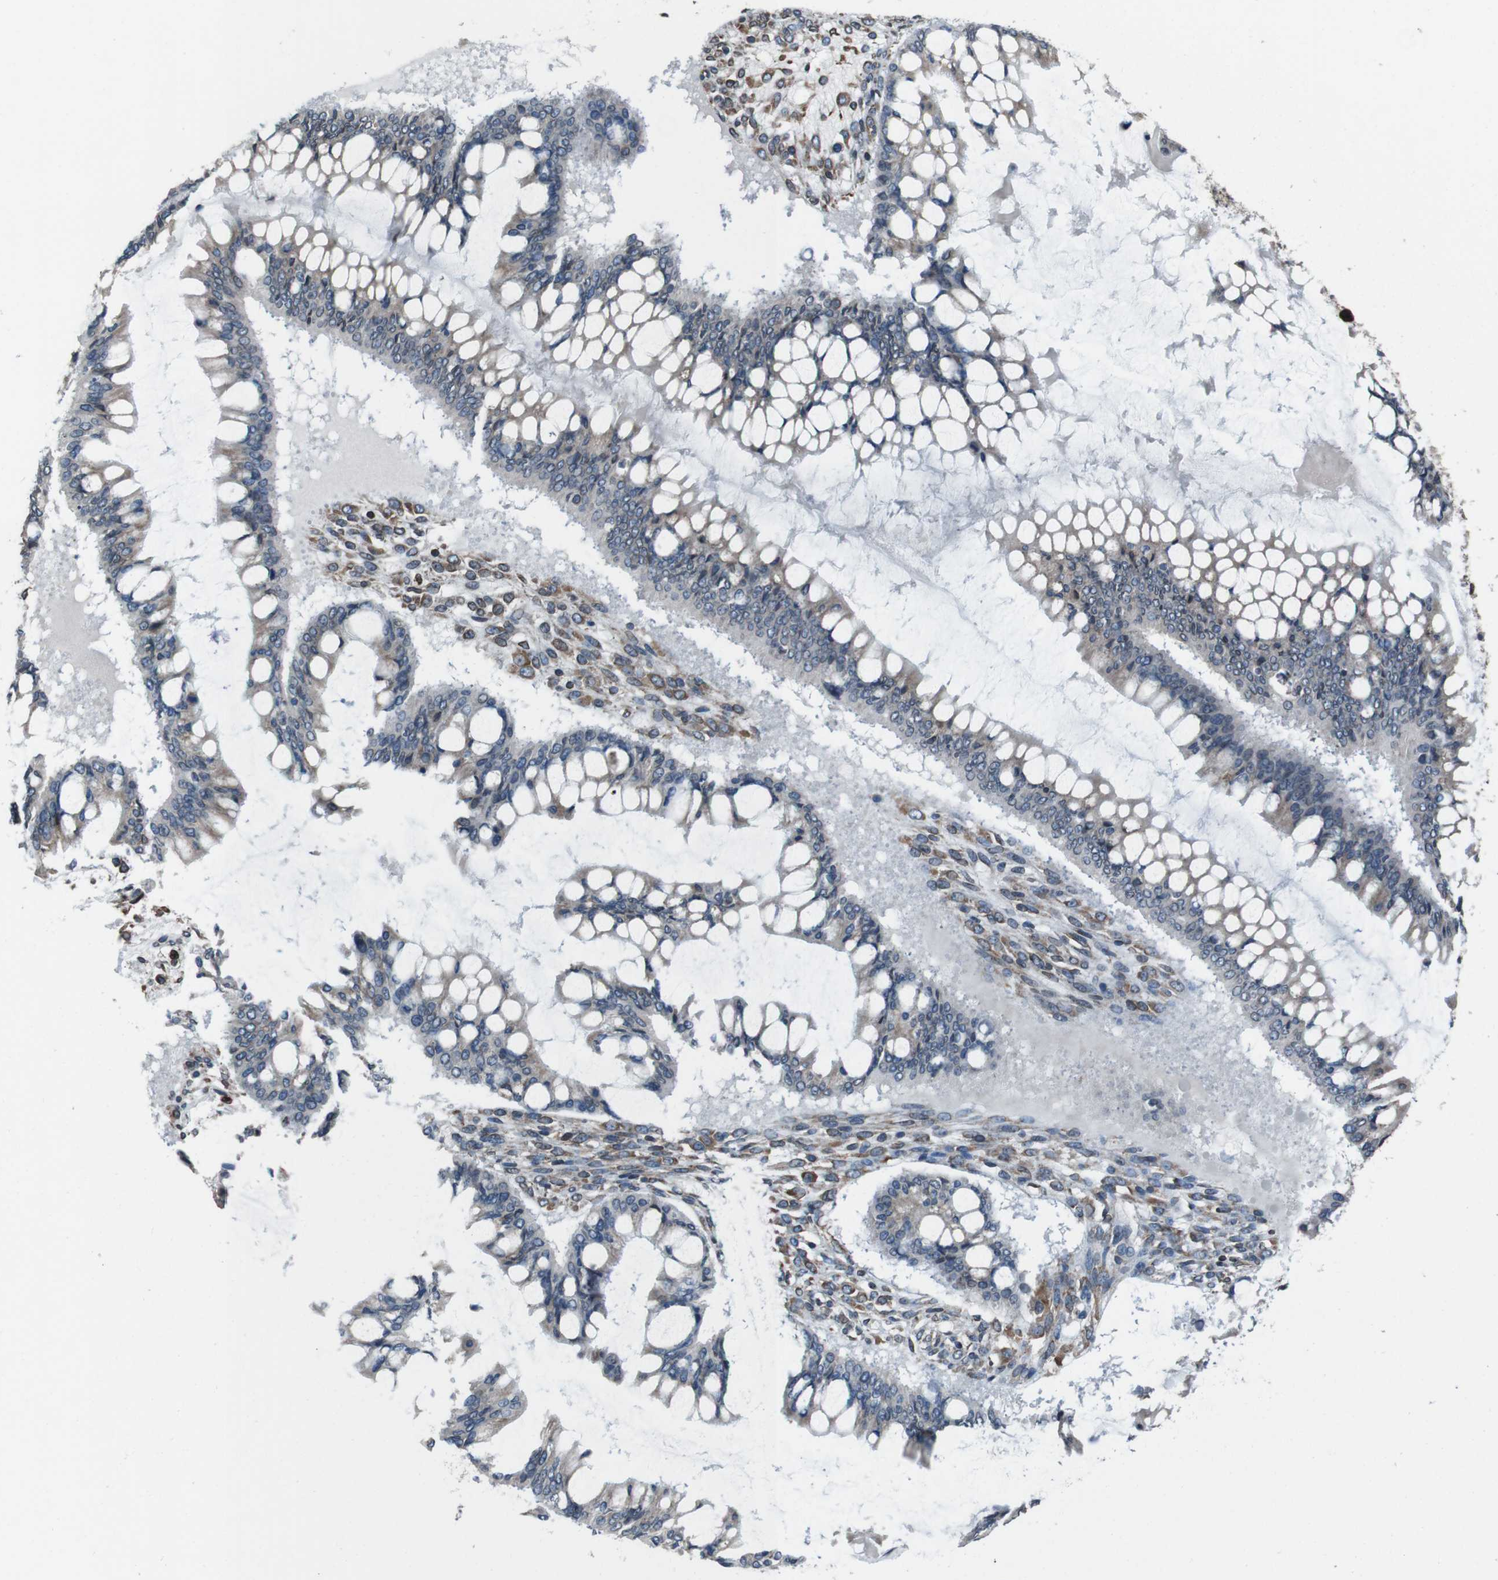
{"staining": {"intensity": "moderate", "quantity": ">75%", "location": "cytoplasmic/membranous"}, "tissue": "ovarian cancer", "cell_type": "Tumor cells", "image_type": "cancer", "snomed": [{"axis": "morphology", "description": "Cystadenocarcinoma, mucinous, NOS"}, {"axis": "topography", "description": "Ovary"}], "caption": "Immunohistochemistry (IHC) of ovarian cancer shows medium levels of moderate cytoplasmic/membranous expression in approximately >75% of tumor cells.", "gene": "APMAP", "patient": {"sex": "female", "age": 73}}